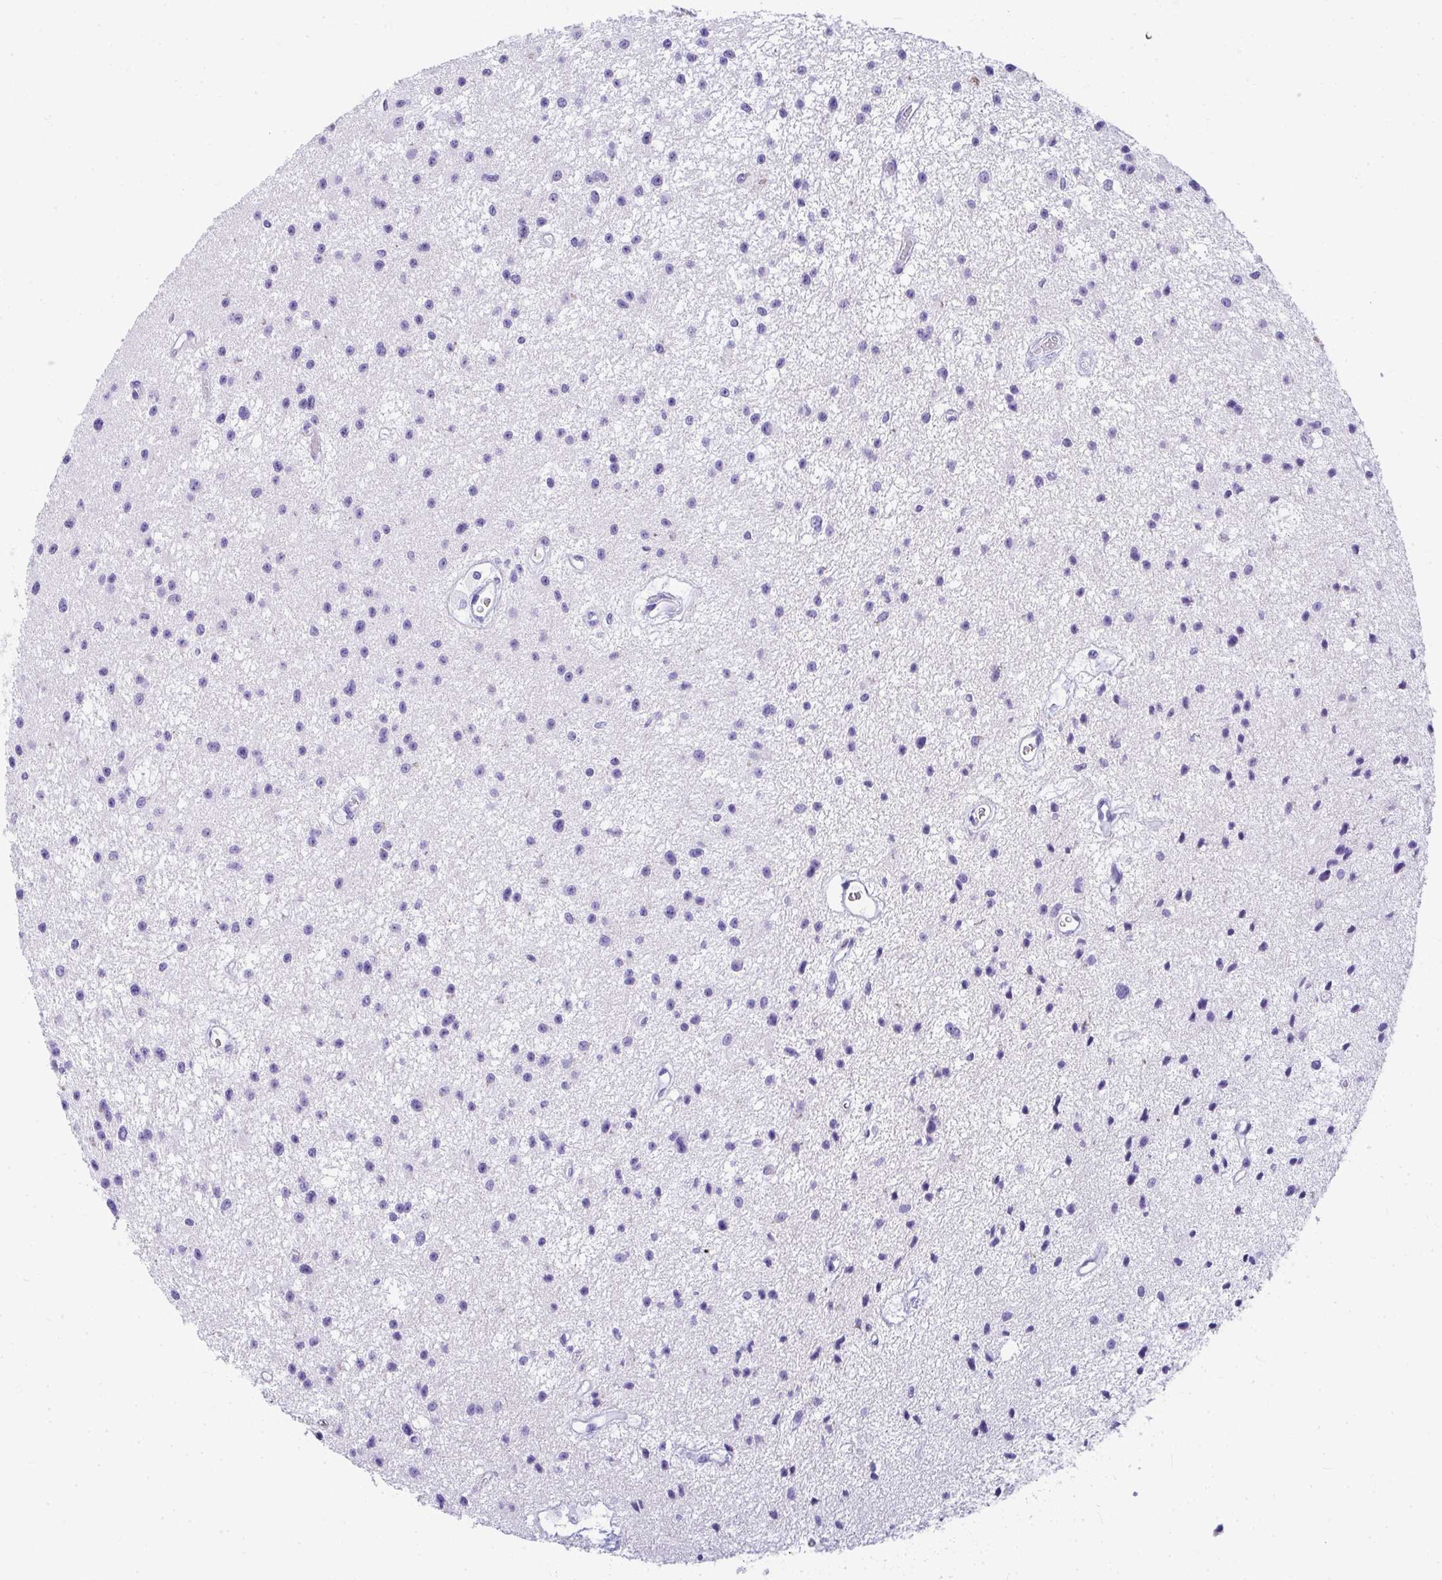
{"staining": {"intensity": "negative", "quantity": "none", "location": "none"}, "tissue": "glioma", "cell_type": "Tumor cells", "image_type": "cancer", "snomed": [{"axis": "morphology", "description": "Glioma, malignant, Low grade"}, {"axis": "topography", "description": "Brain"}], "caption": "High power microscopy photomicrograph of an IHC image of malignant glioma (low-grade), revealing no significant positivity in tumor cells.", "gene": "AVIL", "patient": {"sex": "male", "age": 43}}